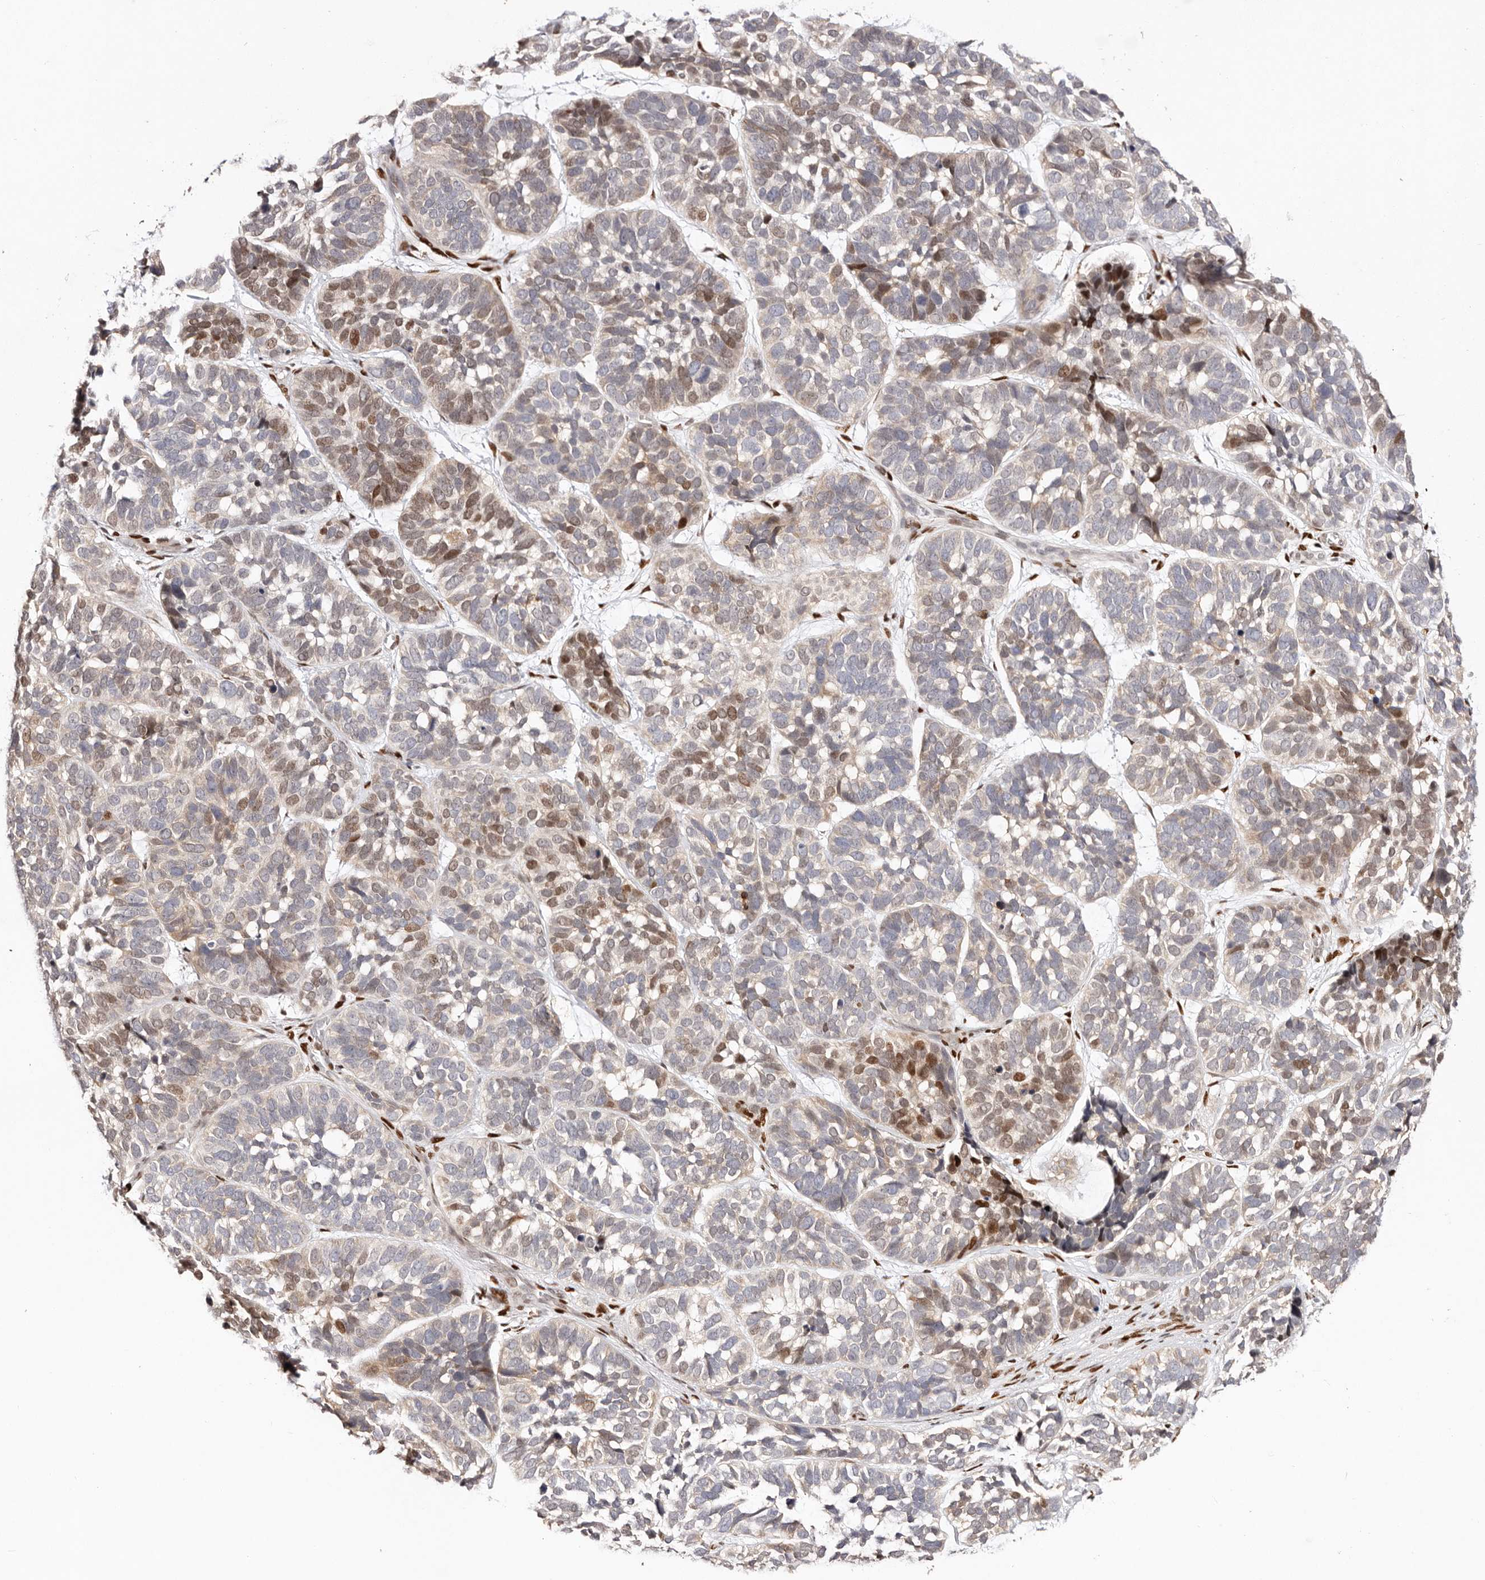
{"staining": {"intensity": "moderate", "quantity": "25%-75%", "location": "cytoplasmic/membranous,nuclear"}, "tissue": "skin cancer", "cell_type": "Tumor cells", "image_type": "cancer", "snomed": [{"axis": "morphology", "description": "Basal cell carcinoma"}, {"axis": "topography", "description": "Skin"}], "caption": "A micrograph of skin cancer stained for a protein demonstrates moderate cytoplasmic/membranous and nuclear brown staining in tumor cells.", "gene": "IQGAP3", "patient": {"sex": "male", "age": 62}}